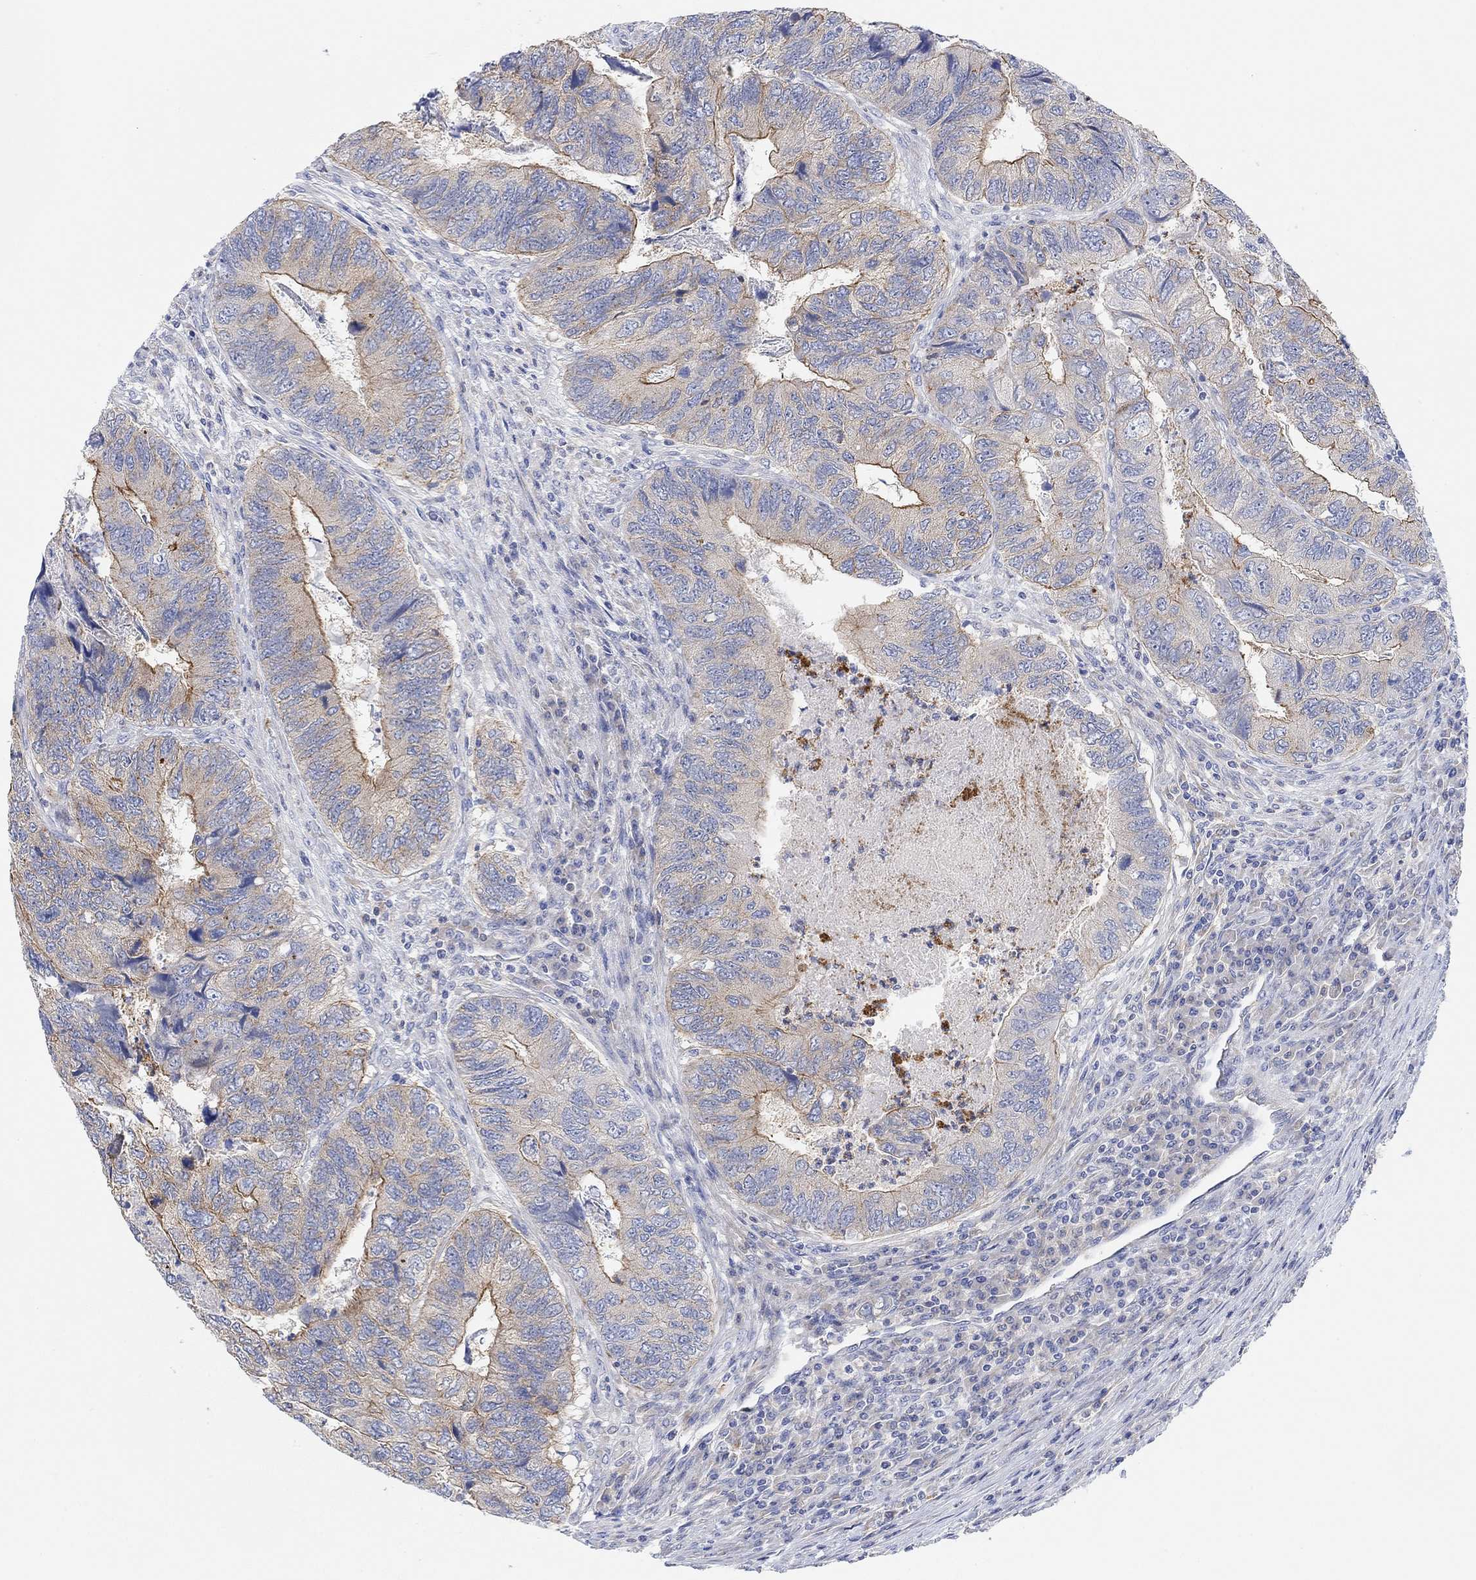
{"staining": {"intensity": "moderate", "quantity": "25%-75%", "location": "cytoplasmic/membranous"}, "tissue": "colorectal cancer", "cell_type": "Tumor cells", "image_type": "cancer", "snomed": [{"axis": "morphology", "description": "Adenocarcinoma, NOS"}, {"axis": "topography", "description": "Colon"}], "caption": "Colorectal cancer stained for a protein demonstrates moderate cytoplasmic/membranous positivity in tumor cells.", "gene": "RGS1", "patient": {"sex": "female", "age": 67}}